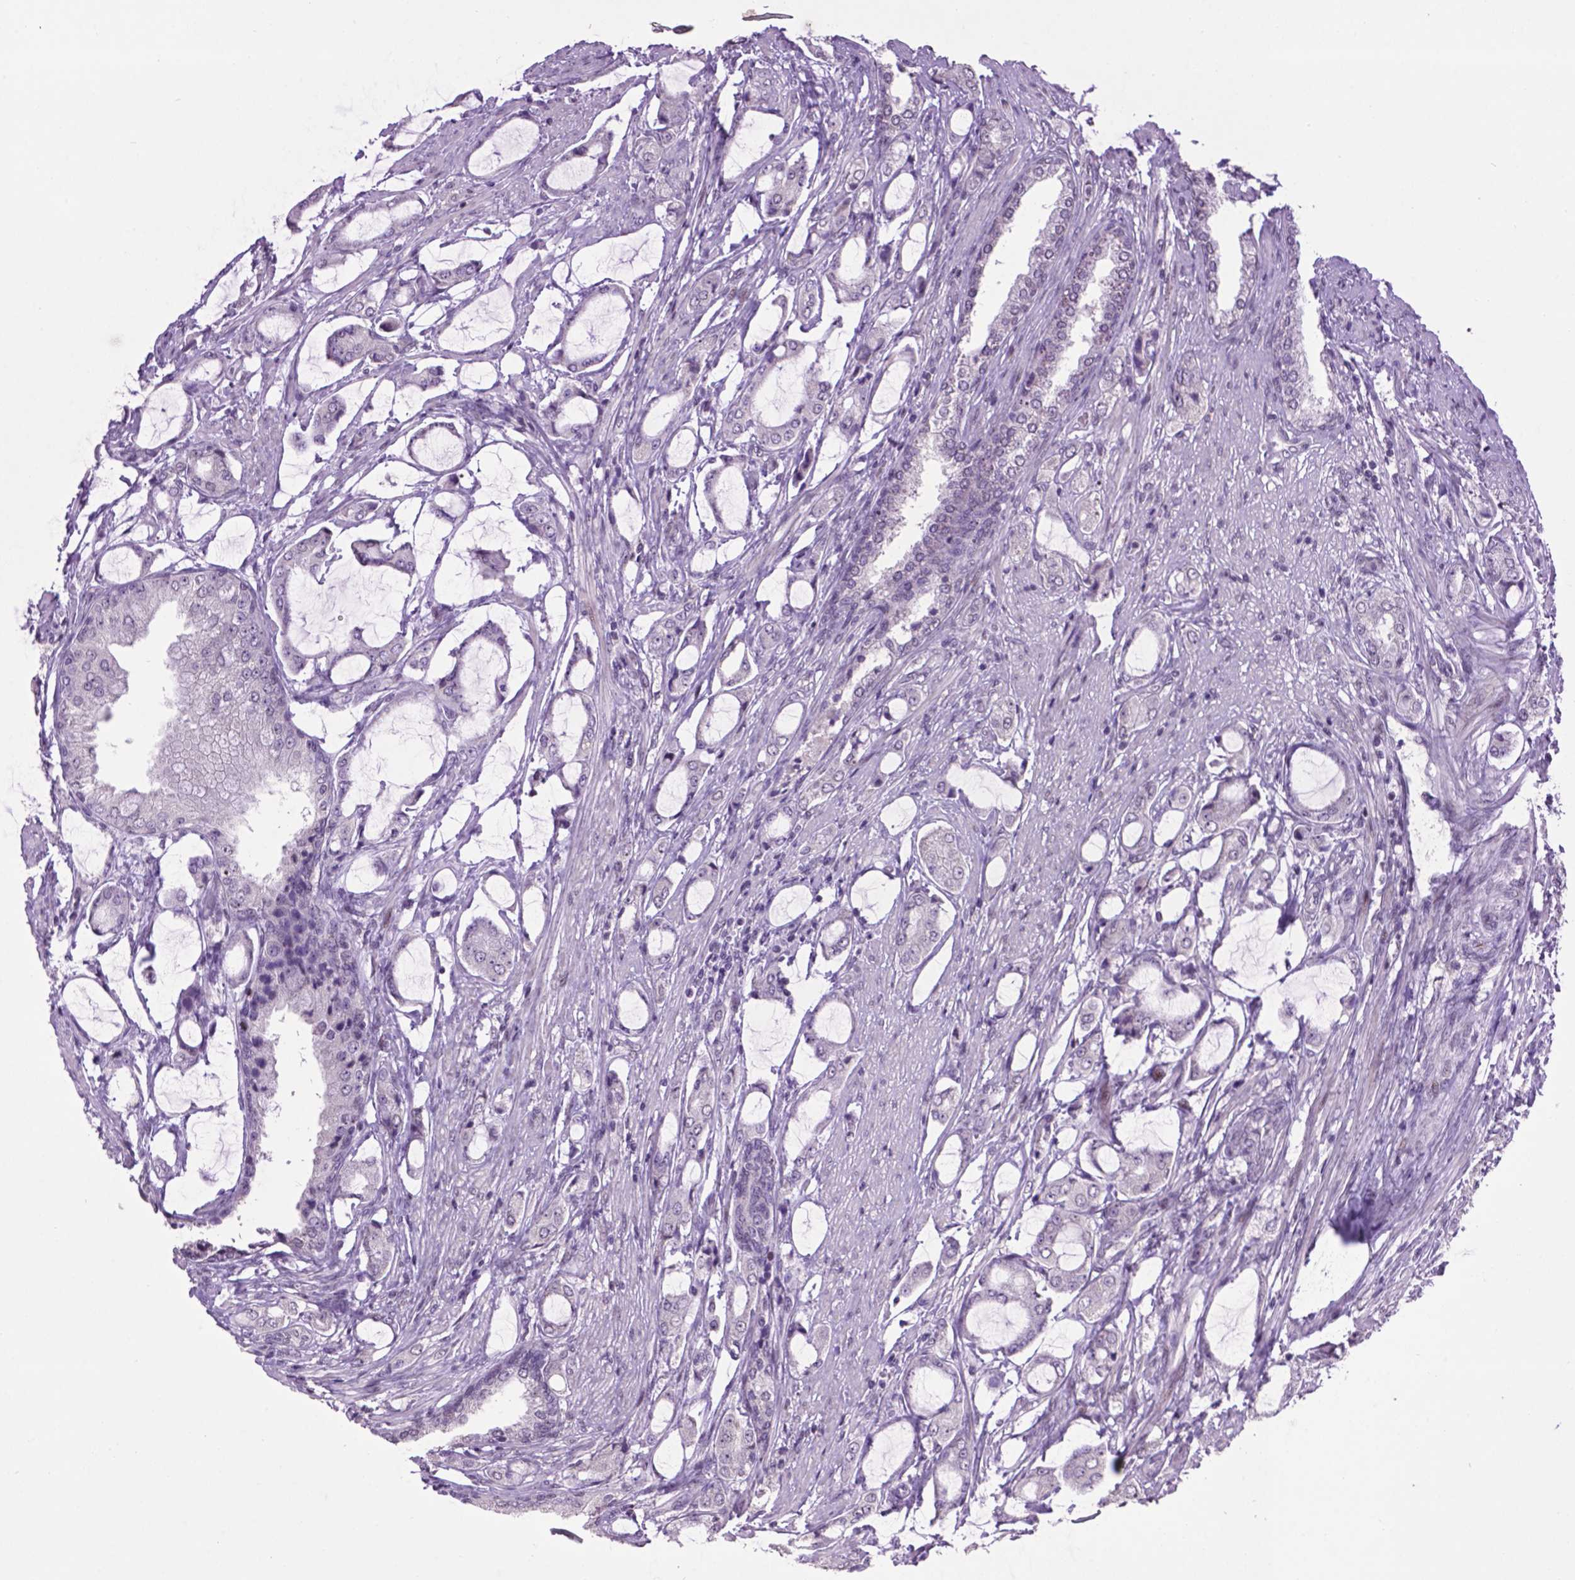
{"staining": {"intensity": "negative", "quantity": "none", "location": "none"}, "tissue": "prostate cancer", "cell_type": "Tumor cells", "image_type": "cancer", "snomed": [{"axis": "morphology", "description": "Adenocarcinoma, NOS"}, {"axis": "topography", "description": "Prostate"}], "caption": "This is an immunohistochemistry (IHC) histopathology image of prostate adenocarcinoma. There is no positivity in tumor cells.", "gene": "TH", "patient": {"sex": "male", "age": 63}}